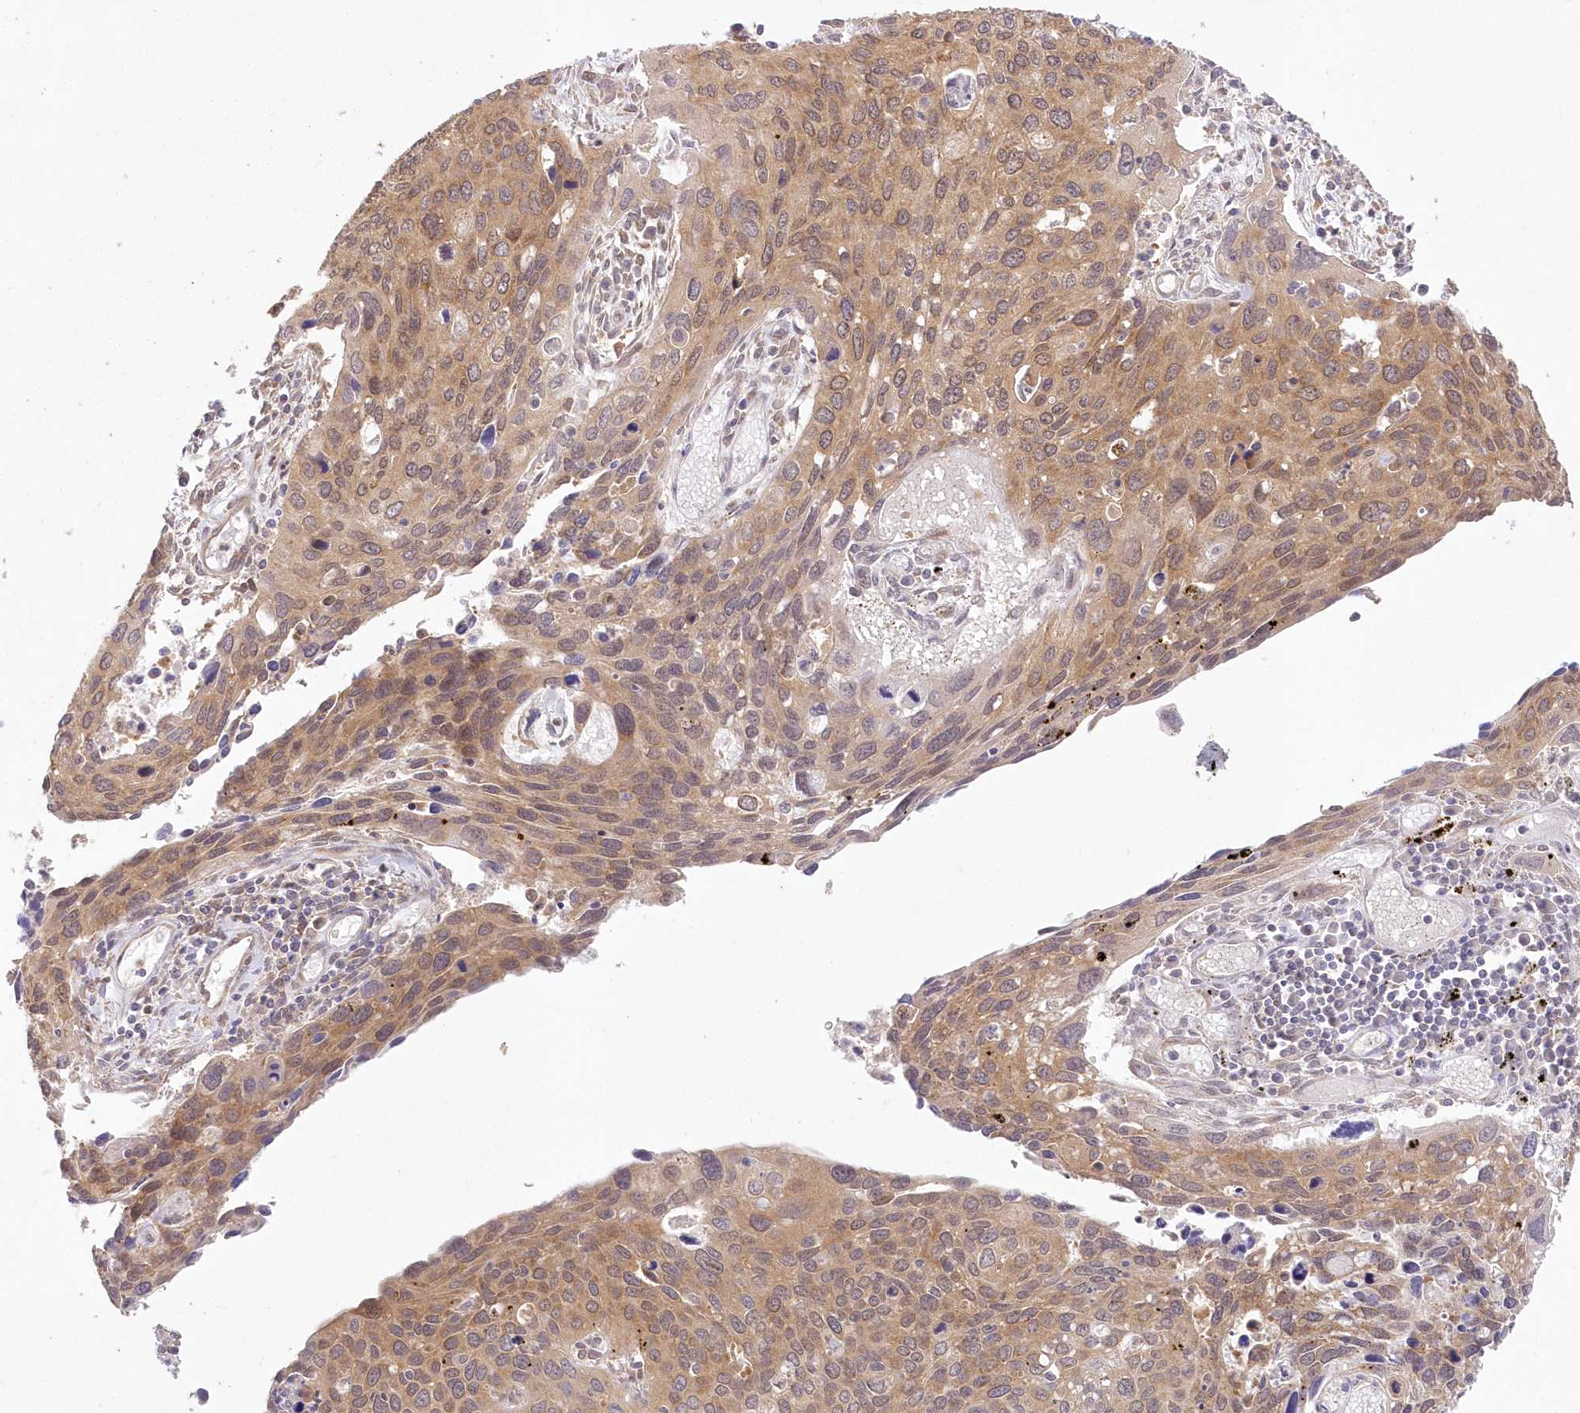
{"staining": {"intensity": "moderate", "quantity": ">75%", "location": "cytoplasmic/membranous"}, "tissue": "cervical cancer", "cell_type": "Tumor cells", "image_type": "cancer", "snomed": [{"axis": "morphology", "description": "Squamous cell carcinoma, NOS"}, {"axis": "topography", "description": "Cervix"}], "caption": "About >75% of tumor cells in cervical squamous cell carcinoma display moderate cytoplasmic/membranous protein expression as visualized by brown immunohistochemical staining.", "gene": "RNPEP", "patient": {"sex": "female", "age": 55}}